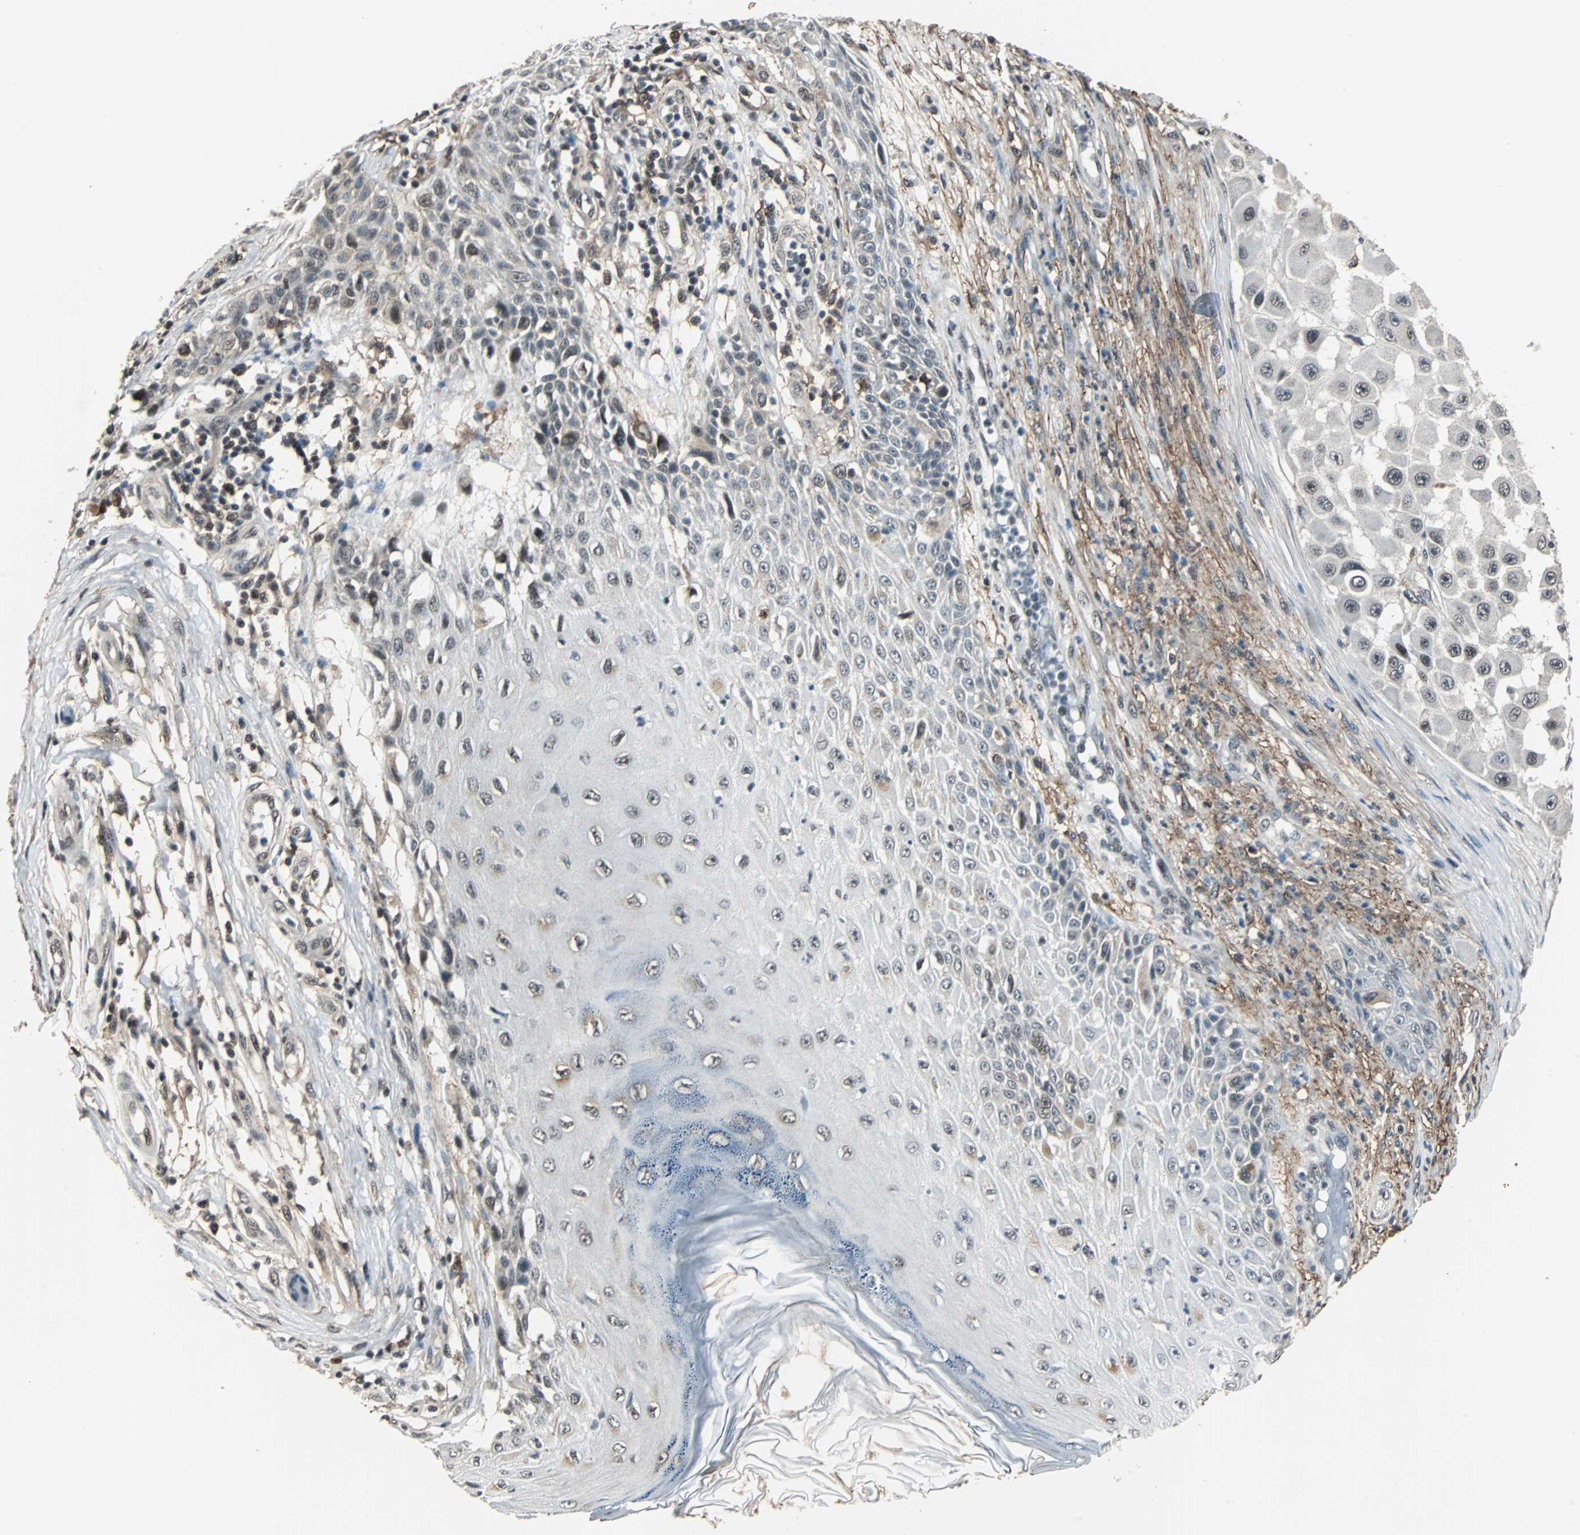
{"staining": {"intensity": "negative", "quantity": "none", "location": "none"}, "tissue": "melanoma", "cell_type": "Tumor cells", "image_type": "cancer", "snomed": [{"axis": "morphology", "description": "Malignant melanoma, NOS"}, {"axis": "topography", "description": "Skin"}], "caption": "An IHC image of melanoma is shown. There is no staining in tumor cells of melanoma.", "gene": "MKX", "patient": {"sex": "female", "age": 81}}